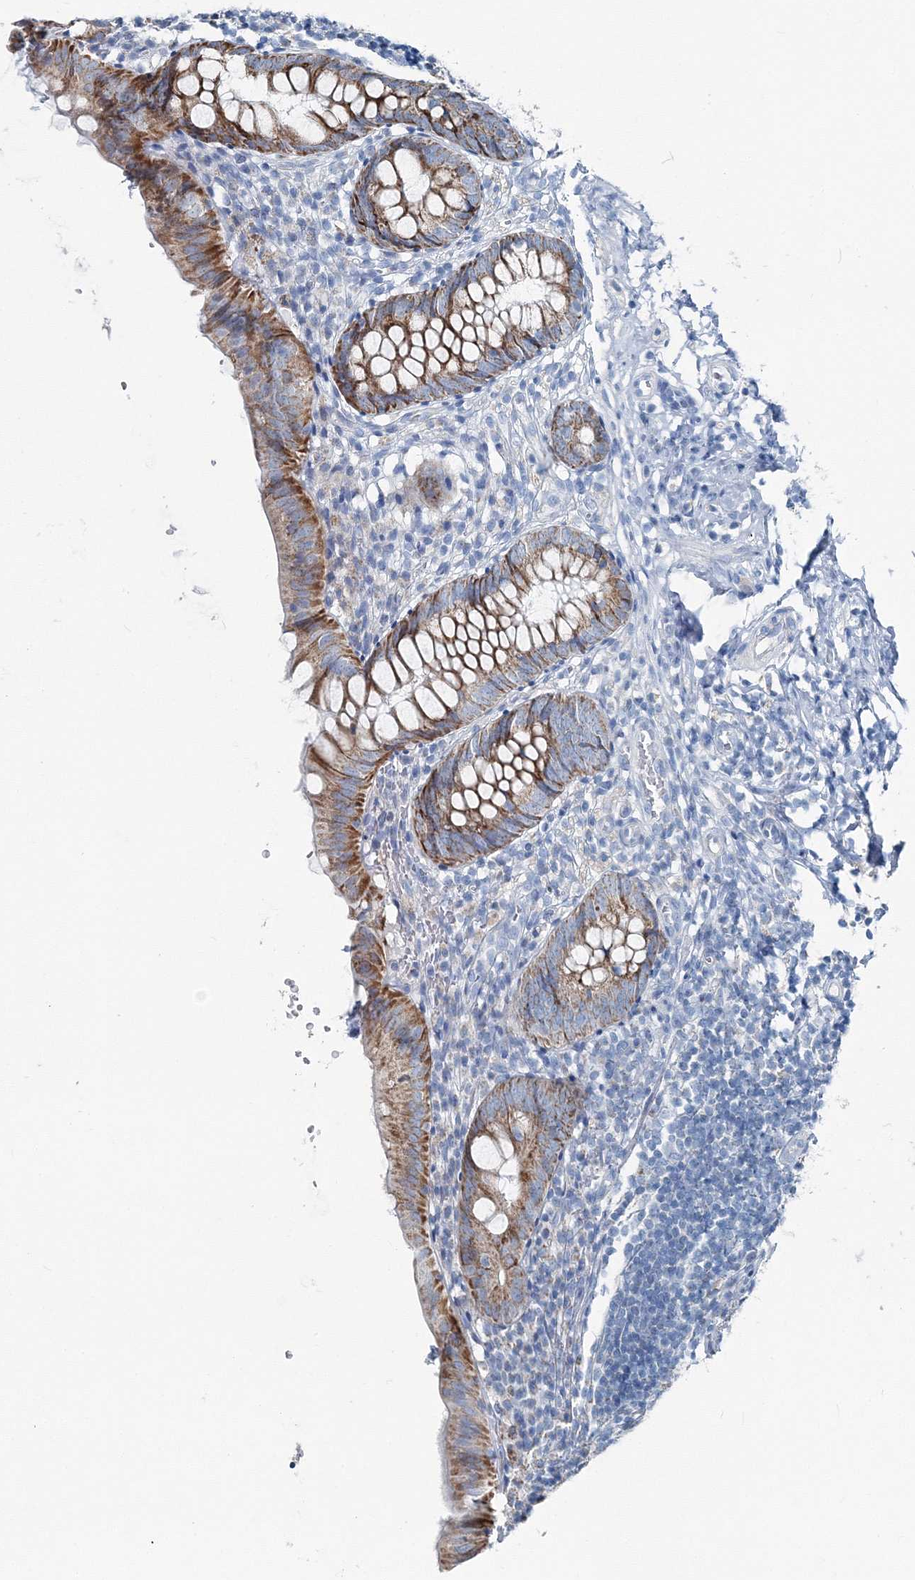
{"staining": {"intensity": "strong", "quantity": ">75%", "location": "cytoplasmic/membranous"}, "tissue": "appendix", "cell_type": "Glandular cells", "image_type": "normal", "snomed": [{"axis": "morphology", "description": "Normal tissue, NOS"}, {"axis": "topography", "description": "Appendix"}], "caption": "This photomicrograph displays IHC staining of benign human appendix, with high strong cytoplasmic/membranous positivity in approximately >75% of glandular cells.", "gene": "GABARAPL2", "patient": {"sex": "male", "age": 8}}